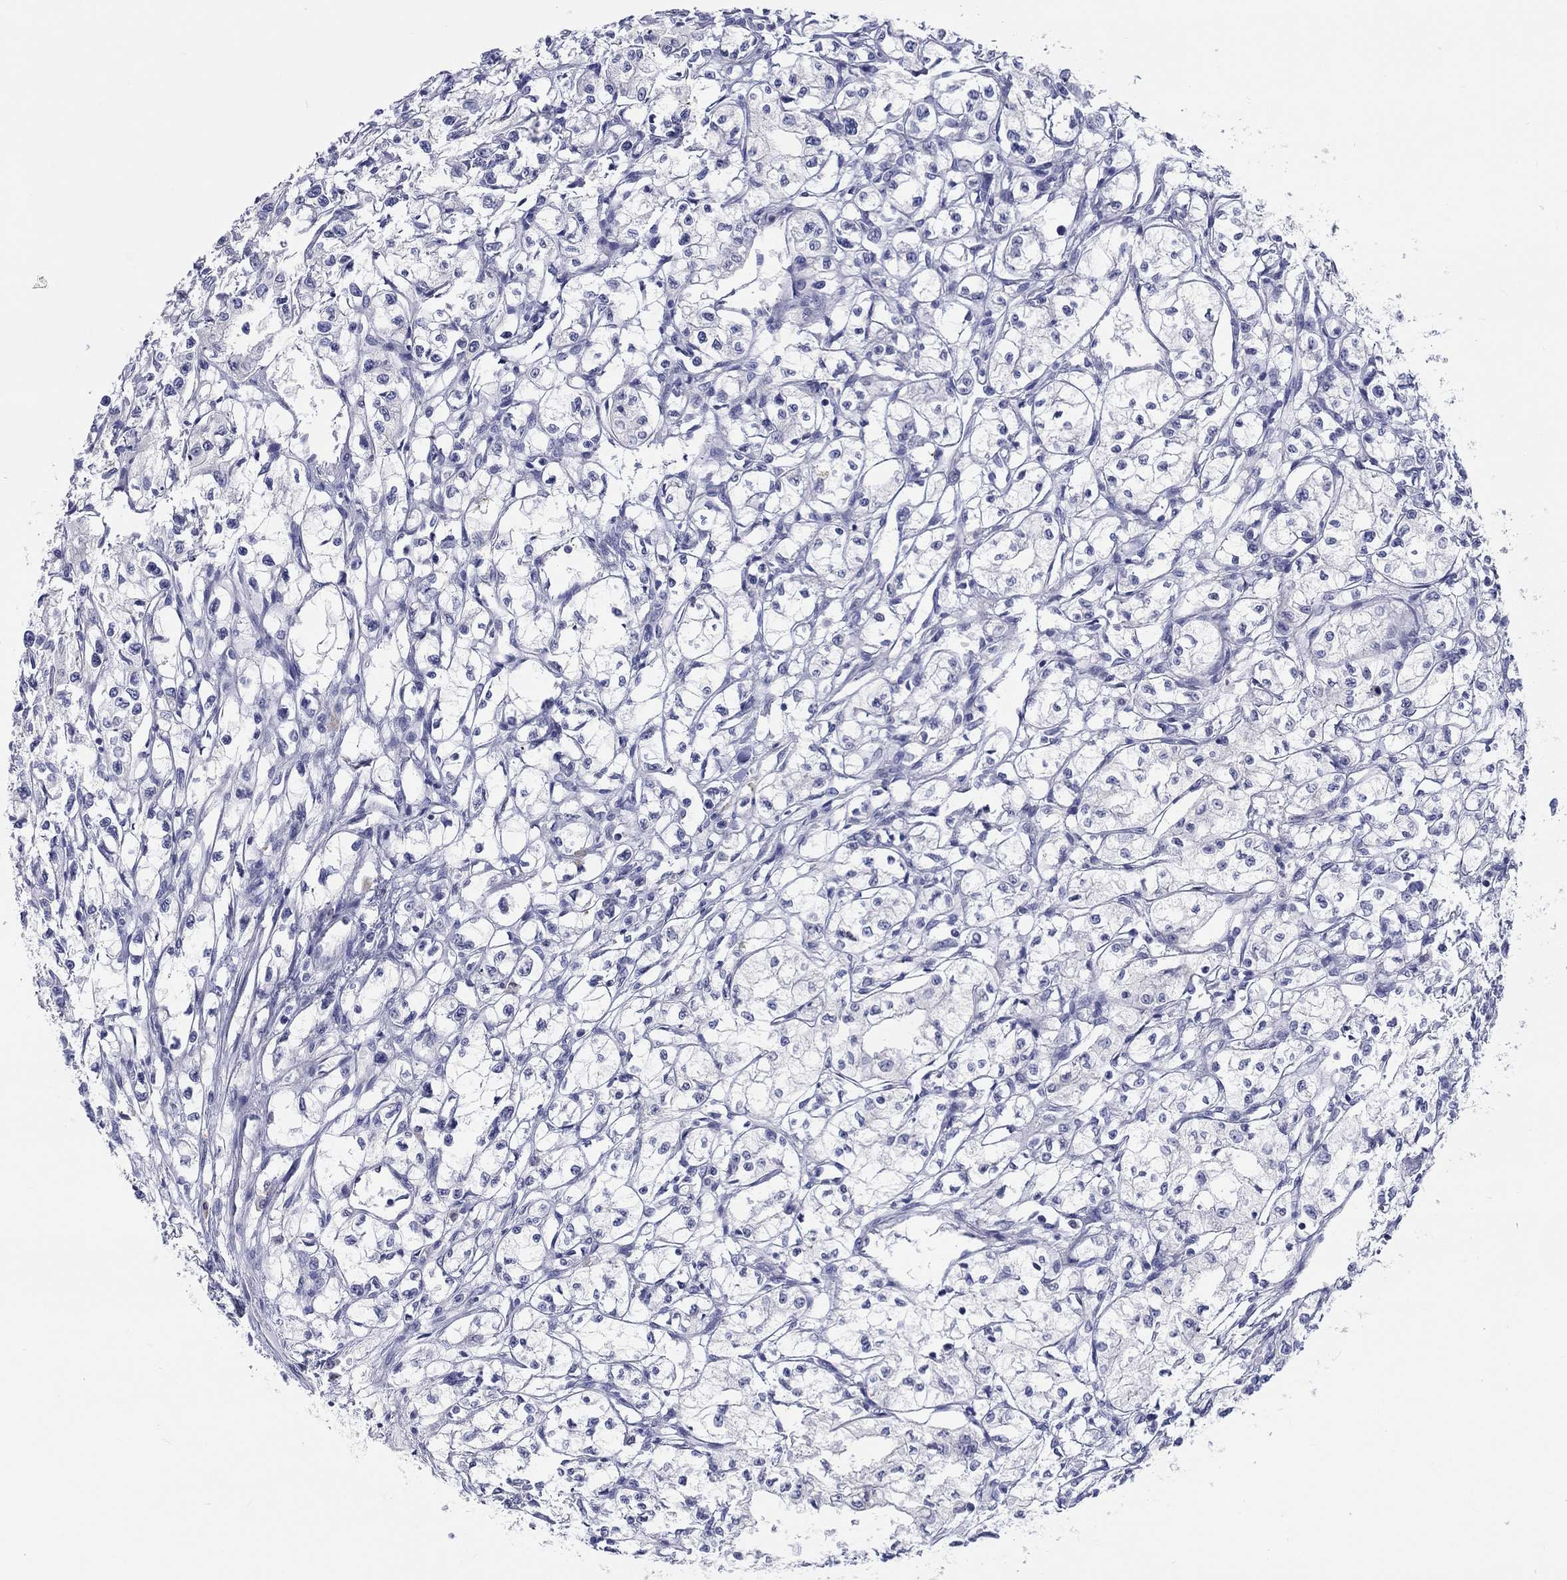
{"staining": {"intensity": "negative", "quantity": "none", "location": "none"}, "tissue": "renal cancer", "cell_type": "Tumor cells", "image_type": "cancer", "snomed": [{"axis": "morphology", "description": "Adenocarcinoma, NOS"}, {"axis": "topography", "description": "Kidney"}], "caption": "Tumor cells show no significant expression in renal cancer (adenocarcinoma).", "gene": "LRRC4C", "patient": {"sex": "male", "age": 56}}